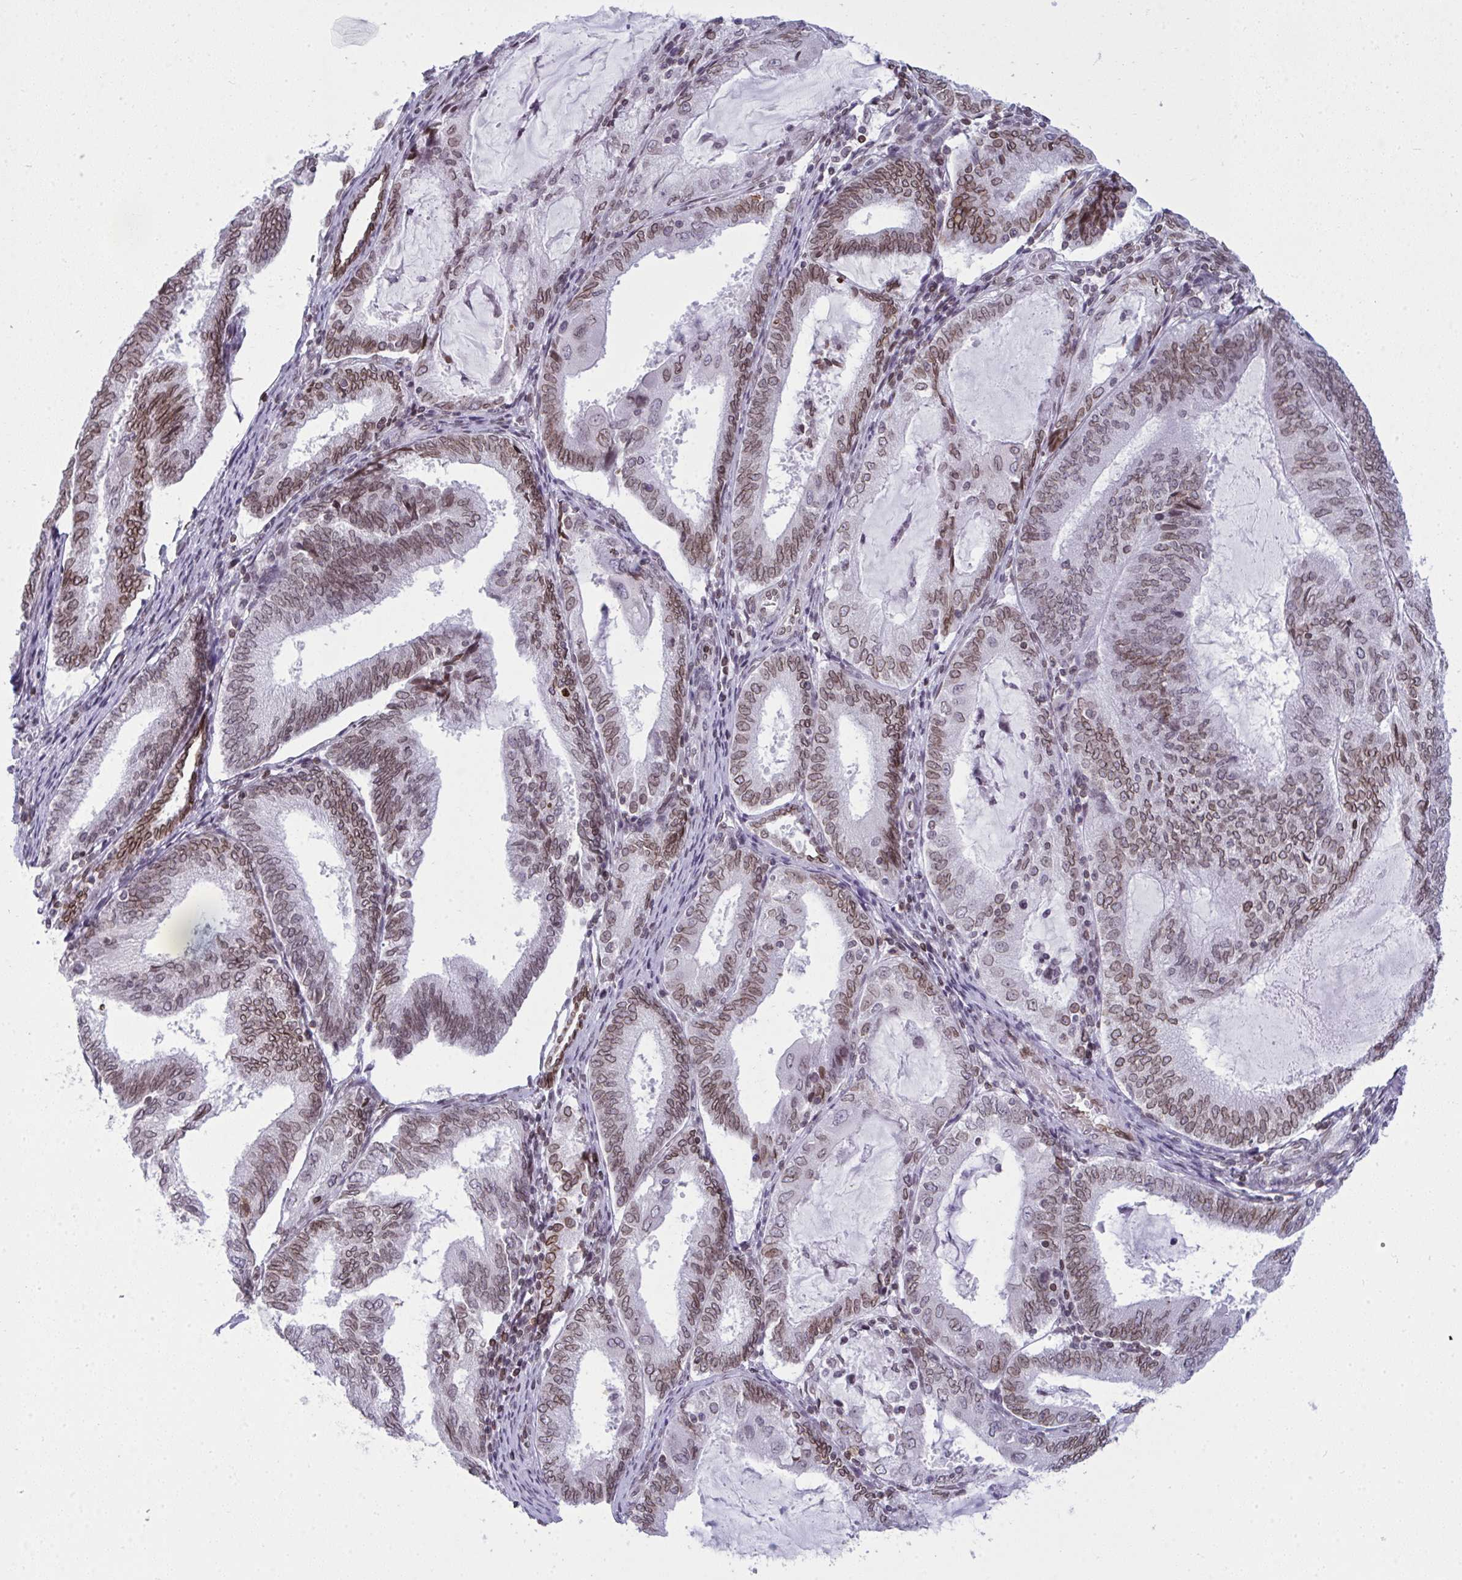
{"staining": {"intensity": "moderate", "quantity": "25%-75%", "location": "cytoplasmic/membranous,nuclear"}, "tissue": "endometrial cancer", "cell_type": "Tumor cells", "image_type": "cancer", "snomed": [{"axis": "morphology", "description": "Adenocarcinoma, NOS"}, {"axis": "topography", "description": "Endometrium"}], "caption": "This photomicrograph exhibits immunohistochemistry staining of endometrial cancer, with medium moderate cytoplasmic/membranous and nuclear positivity in about 25%-75% of tumor cells.", "gene": "LMNB2", "patient": {"sex": "female", "age": 81}}